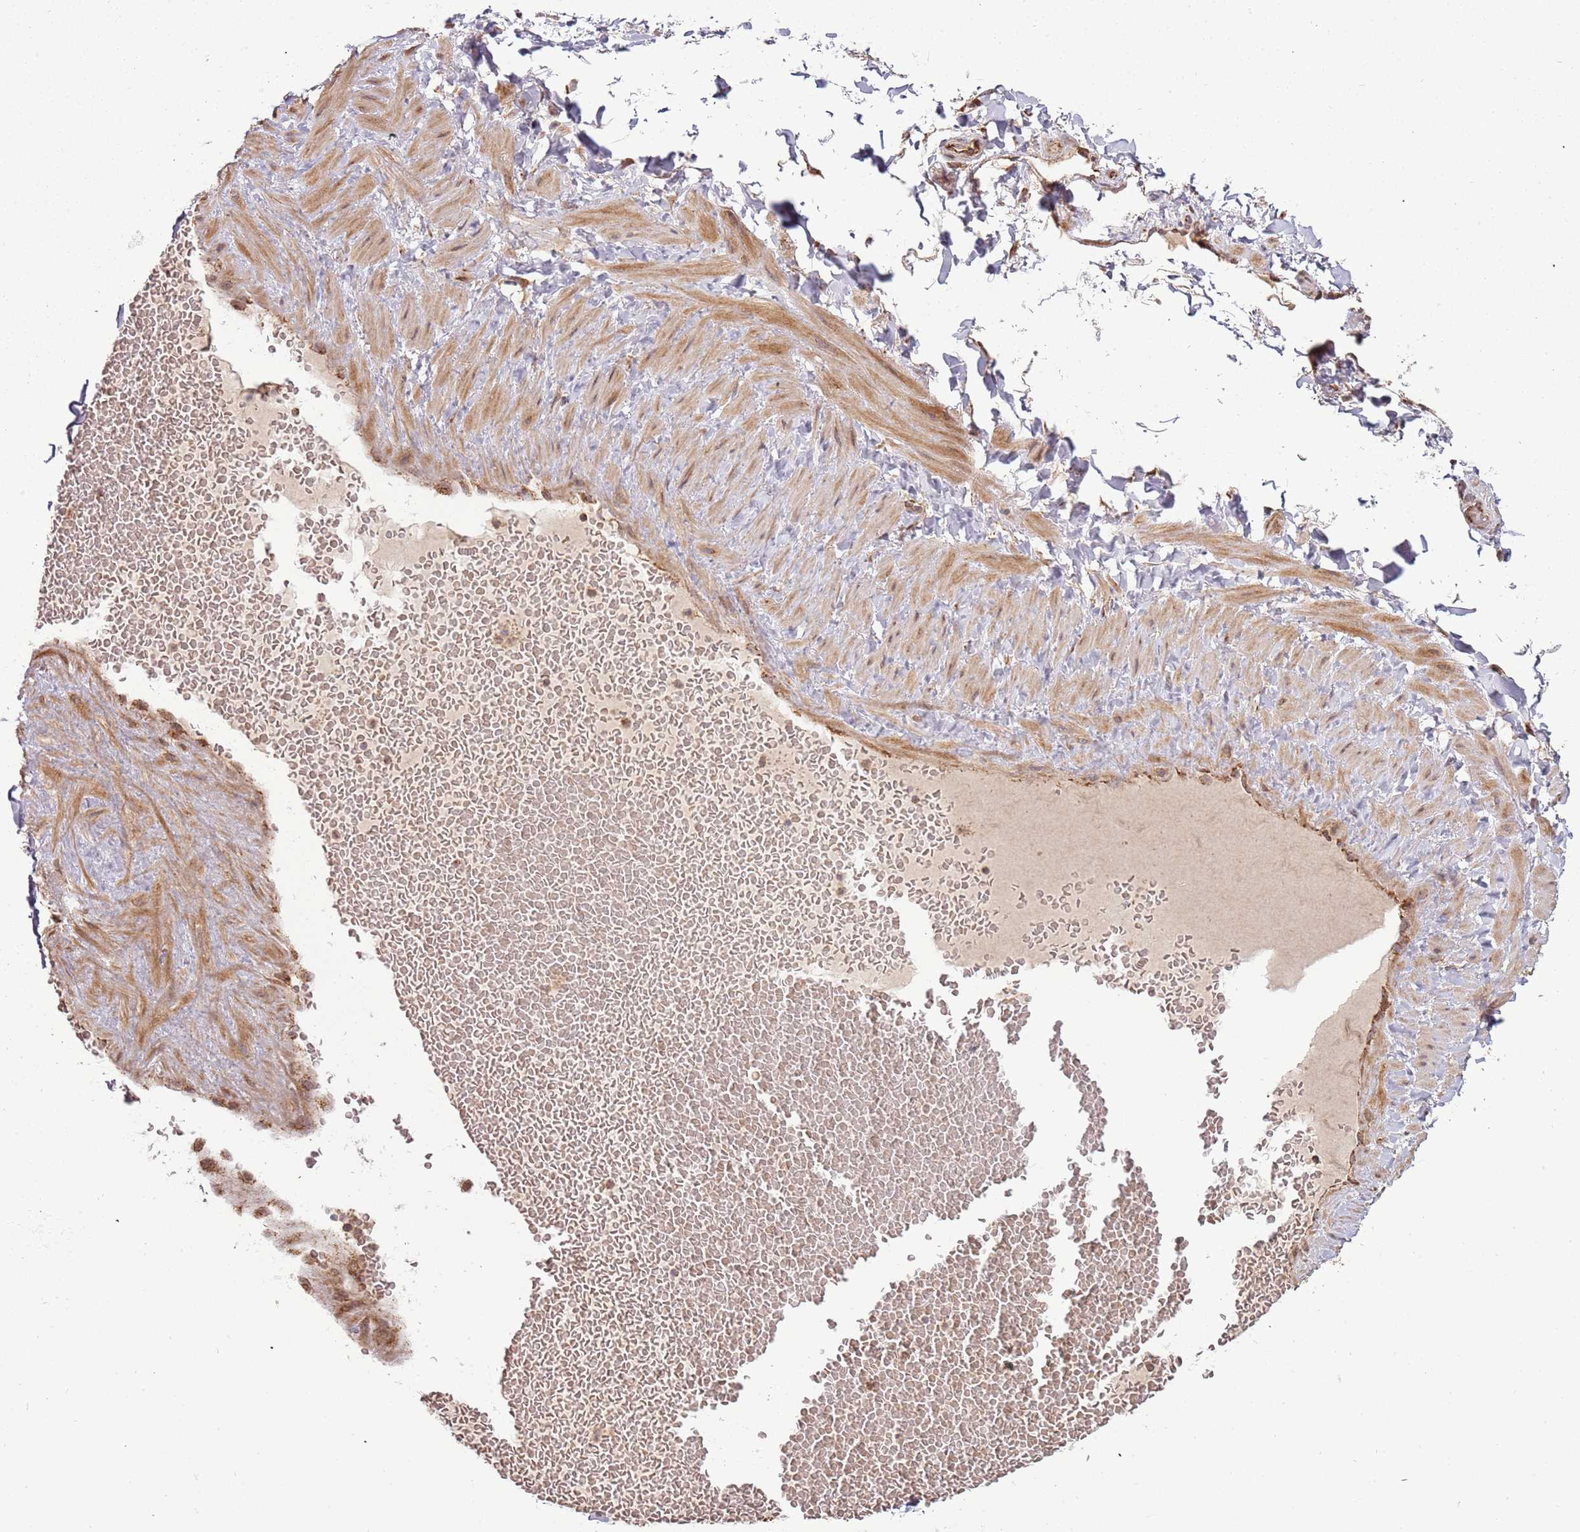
{"staining": {"intensity": "negative", "quantity": "none", "location": "none"}, "tissue": "adipose tissue", "cell_type": "Adipocytes", "image_type": "normal", "snomed": [{"axis": "morphology", "description": "Normal tissue, NOS"}, {"axis": "topography", "description": "Soft tissue"}, {"axis": "topography", "description": "Vascular tissue"}], "caption": "Immunohistochemistry (IHC) histopathology image of unremarkable human adipose tissue stained for a protein (brown), which exhibits no positivity in adipocytes.", "gene": "IL17RD", "patient": {"sex": "male", "age": 54}}